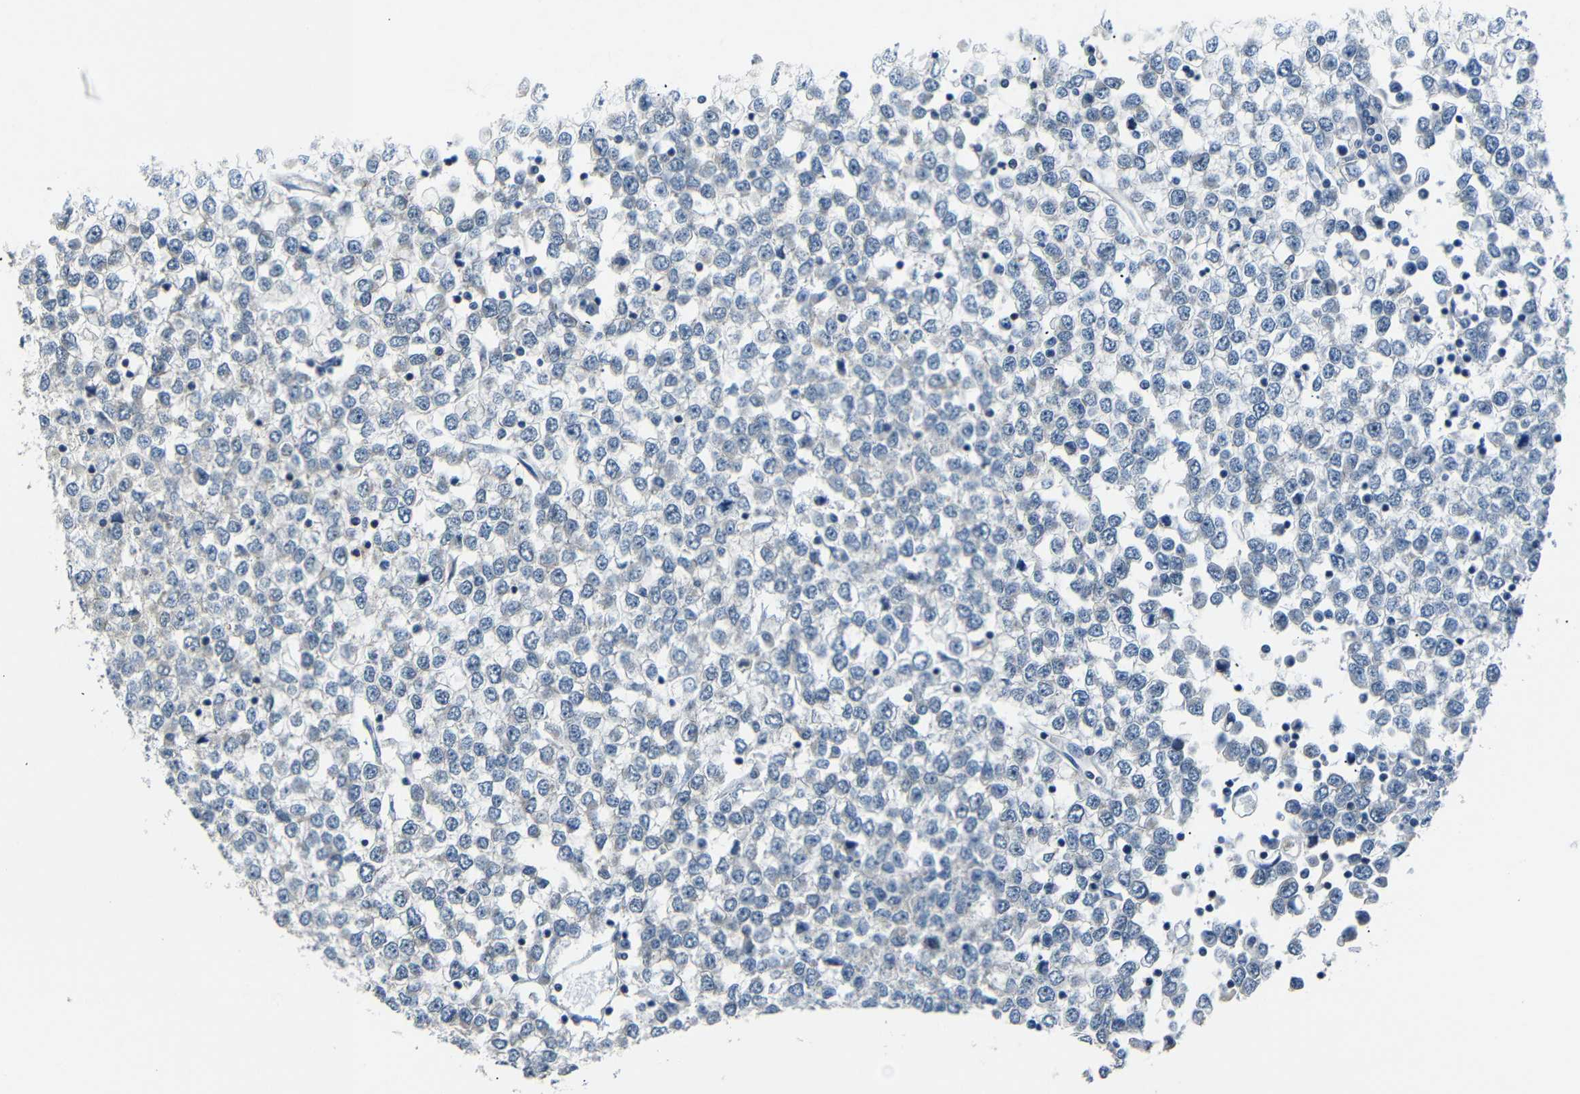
{"staining": {"intensity": "negative", "quantity": "none", "location": "none"}, "tissue": "testis cancer", "cell_type": "Tumor cells", "image_type": "cancer", "snomed": [{"axis": "morphology", "description": "Seminoma, NOS"}, {"axis": "topography", "description": "Testis"}], "caption": "Tumor cells show no significant expression in testis cancer. The staining is performed using DAB brown chromogen with nuclei counter-stained in using hematoxylin.", "gene": "SFN", "patient": {"sex": "male", "age": 65}}